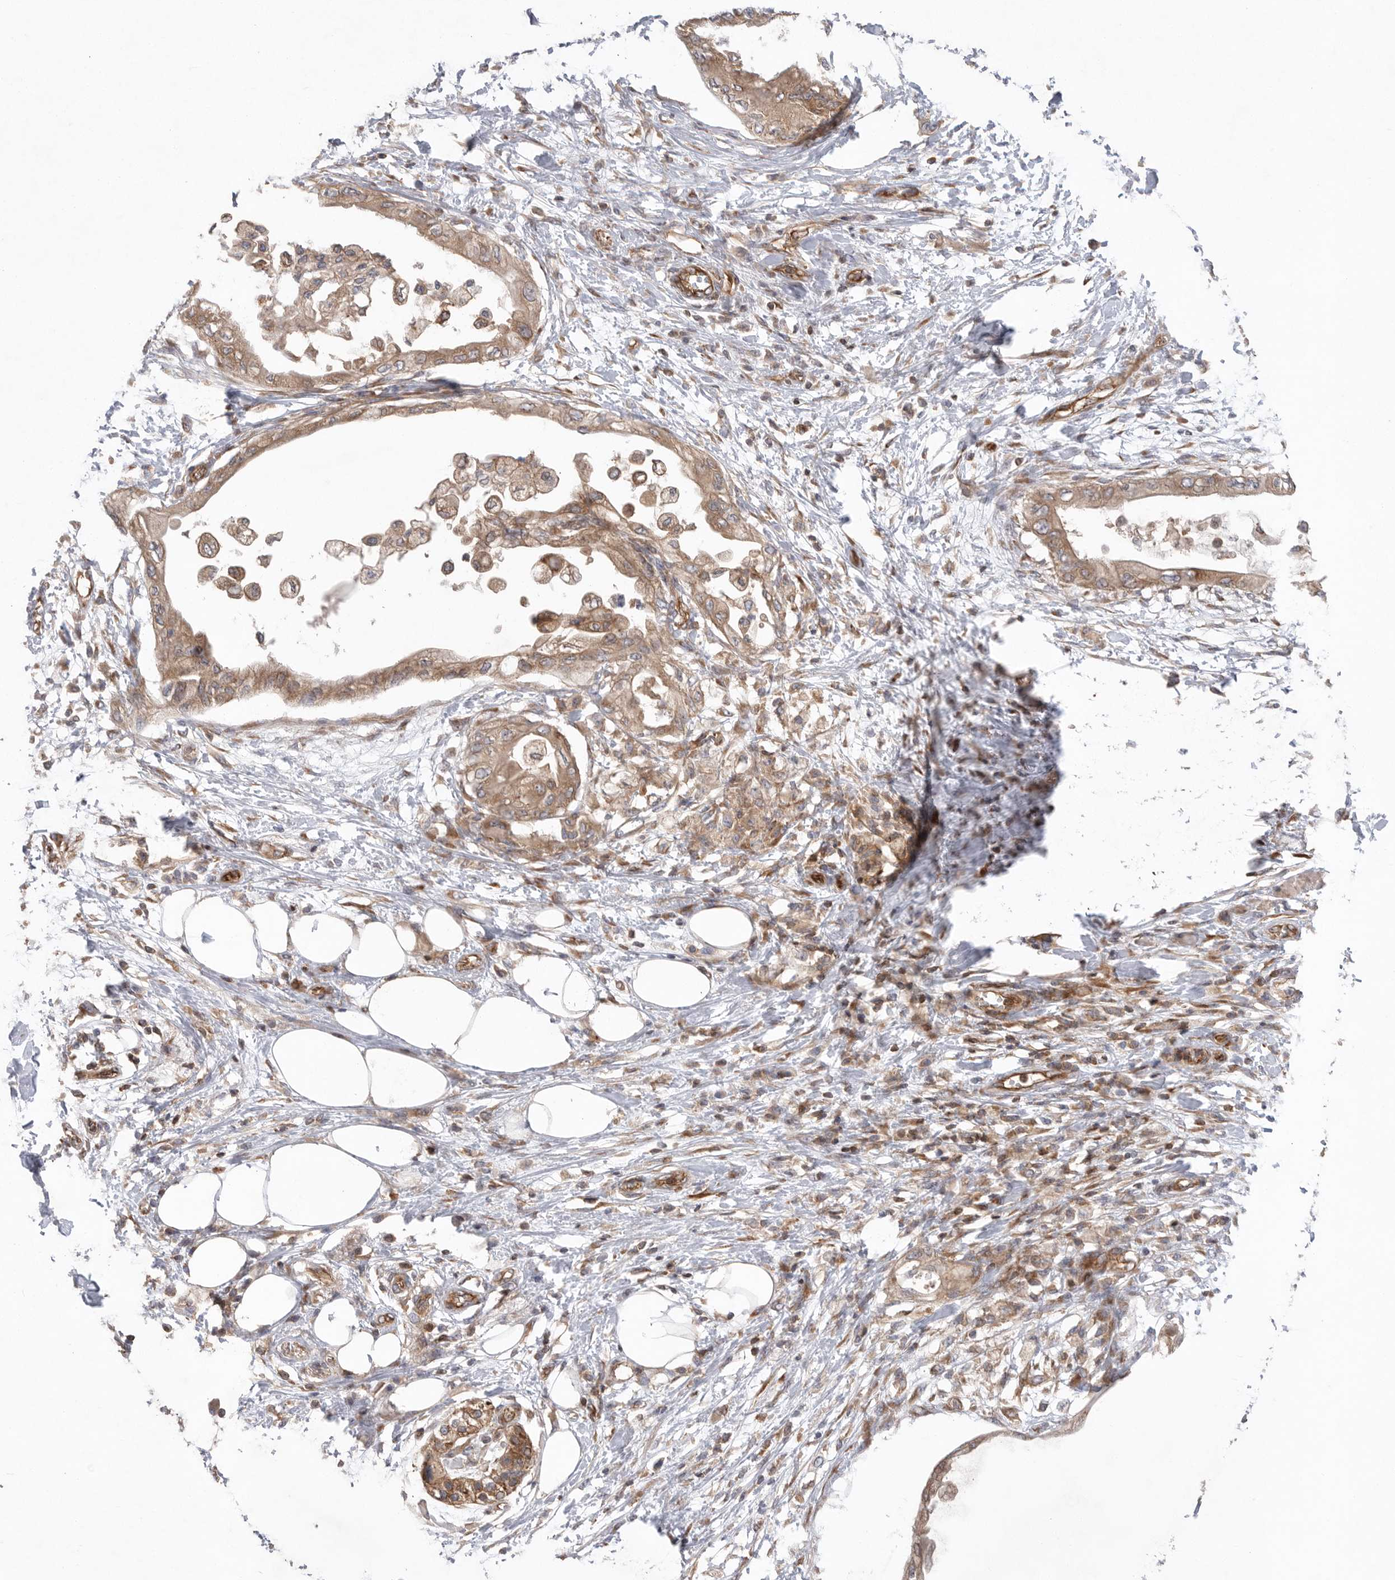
{"staining": {"intensity": "moderate", "quantity": ">75%", "location": "cytoplasmic/membranous"}, "tissue": "pancreatic cancer", "cell_type": "Tumor cells", "image_type": "cancer", "snomed": [{"axis": "morphology", "description": "Normal tissue, NOS"}, {"axis": "morphology", "description": "Adenocarcinoma, NOS"}, {"axis": "topography", "description": "Pancreas"}, {"axis": "topography", "description": "Duodenum"}], "caption": "Pancreatic cancer (adenocarcinoma) tissue exhibits moderate cytoplasmic/membranous staining in about >75% of tumor cells, visualized by immunohistochemistry. (brown staining indicates protein expression, while blue staining denotes nuclei).", "gene": "PRKCH", "patient": {"sex": "female", "age": 60}}